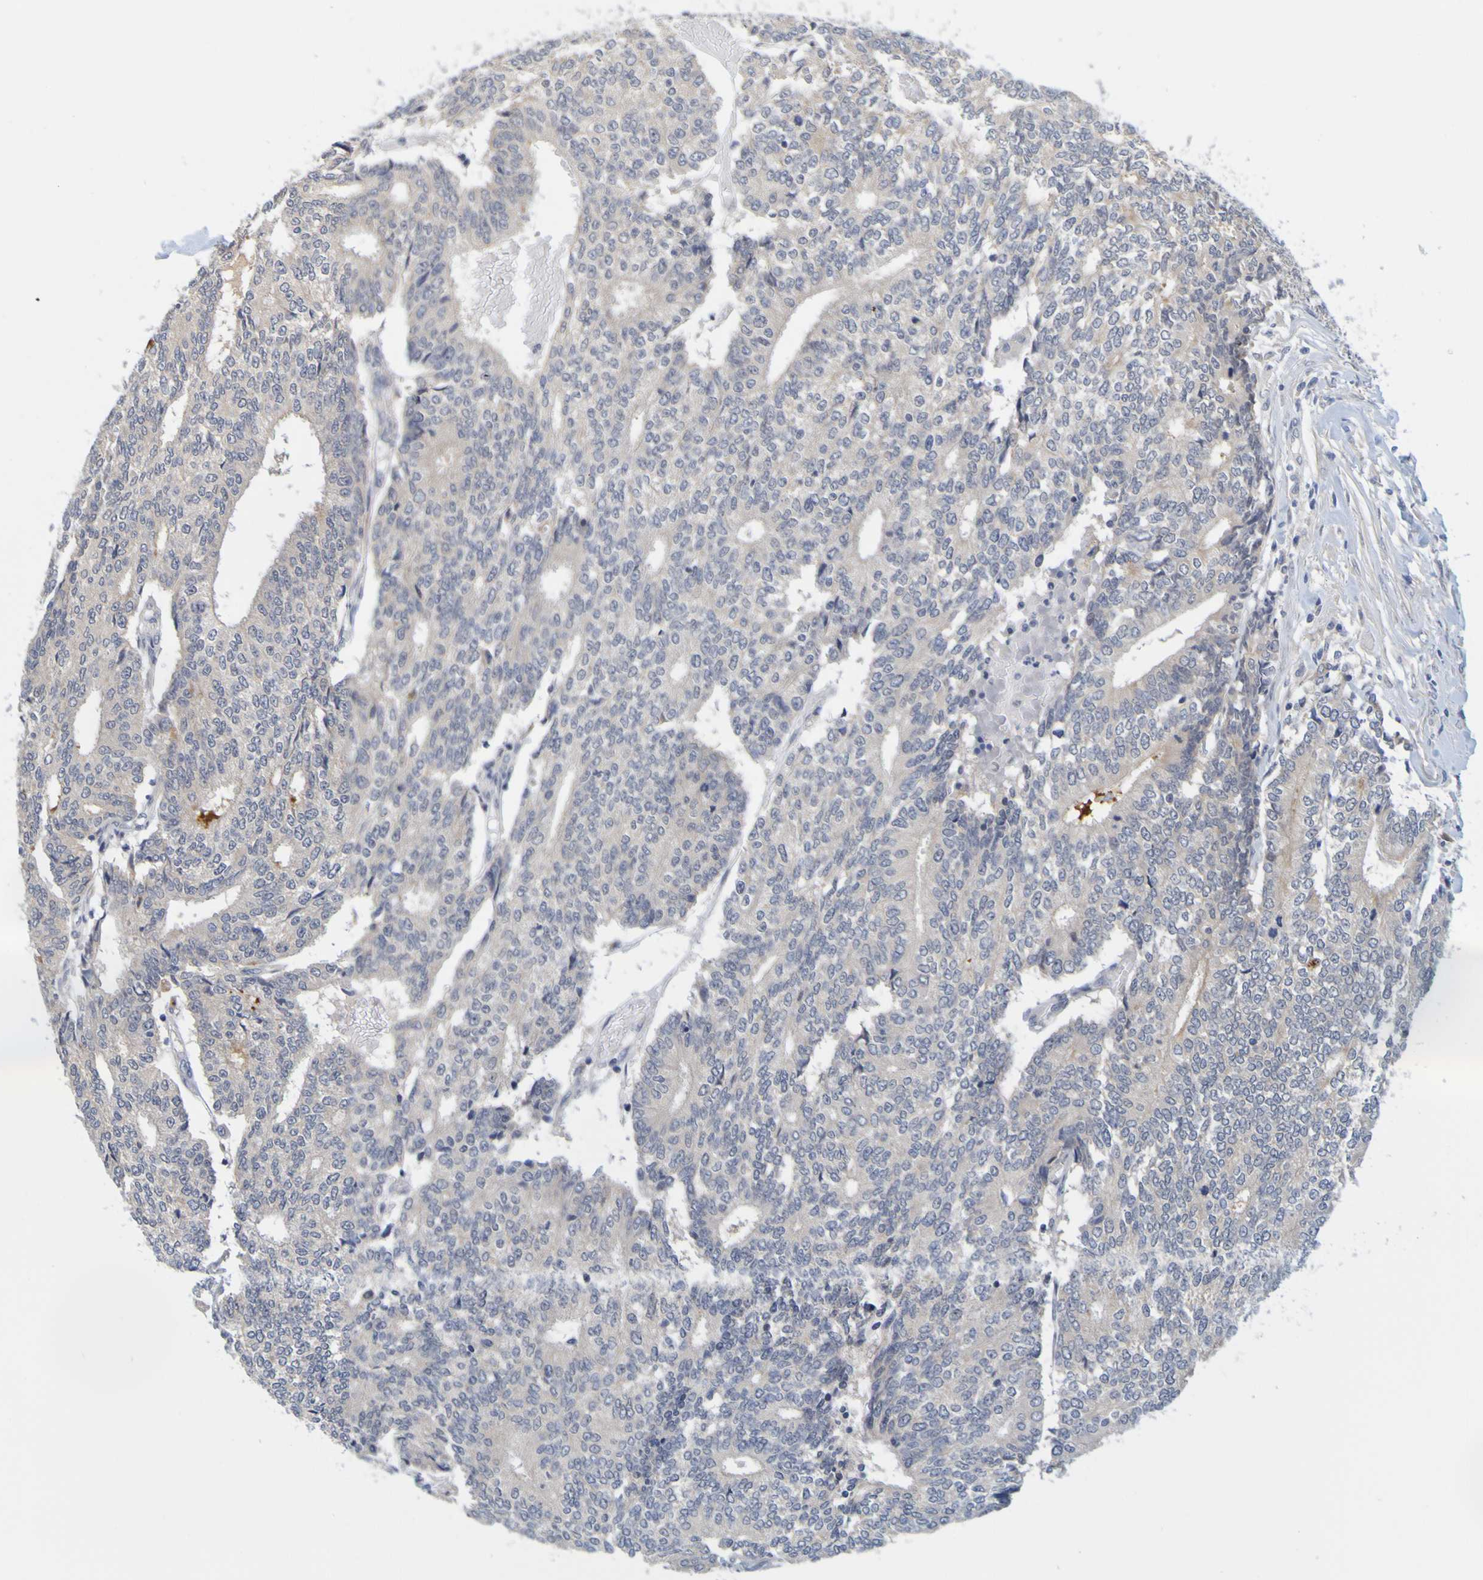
{"staining": {"intensity": "negative", "quantity": "none", "location": "none"}, "tissue": "prostate cancer", "cell_type": "Tumor cells", "image_type": "cancer", "snomed": [{"axis": "morphology", "description": "Normal tissue, NOS"}, {"axis": "morphology", "description": "Adenocarcinoma, High grade"}, {"axis": "topography", "description": "Prostate"}, {"axis": "topography", "description": "Seminal veicle"}], "caption": "Prostate adenocarcinoma (high-grade) was stained to show a protein in brown. There is no significant expression in tumor cells.", "gene": "ENDOU", "patient": {"sex": "male", "age": 55}}